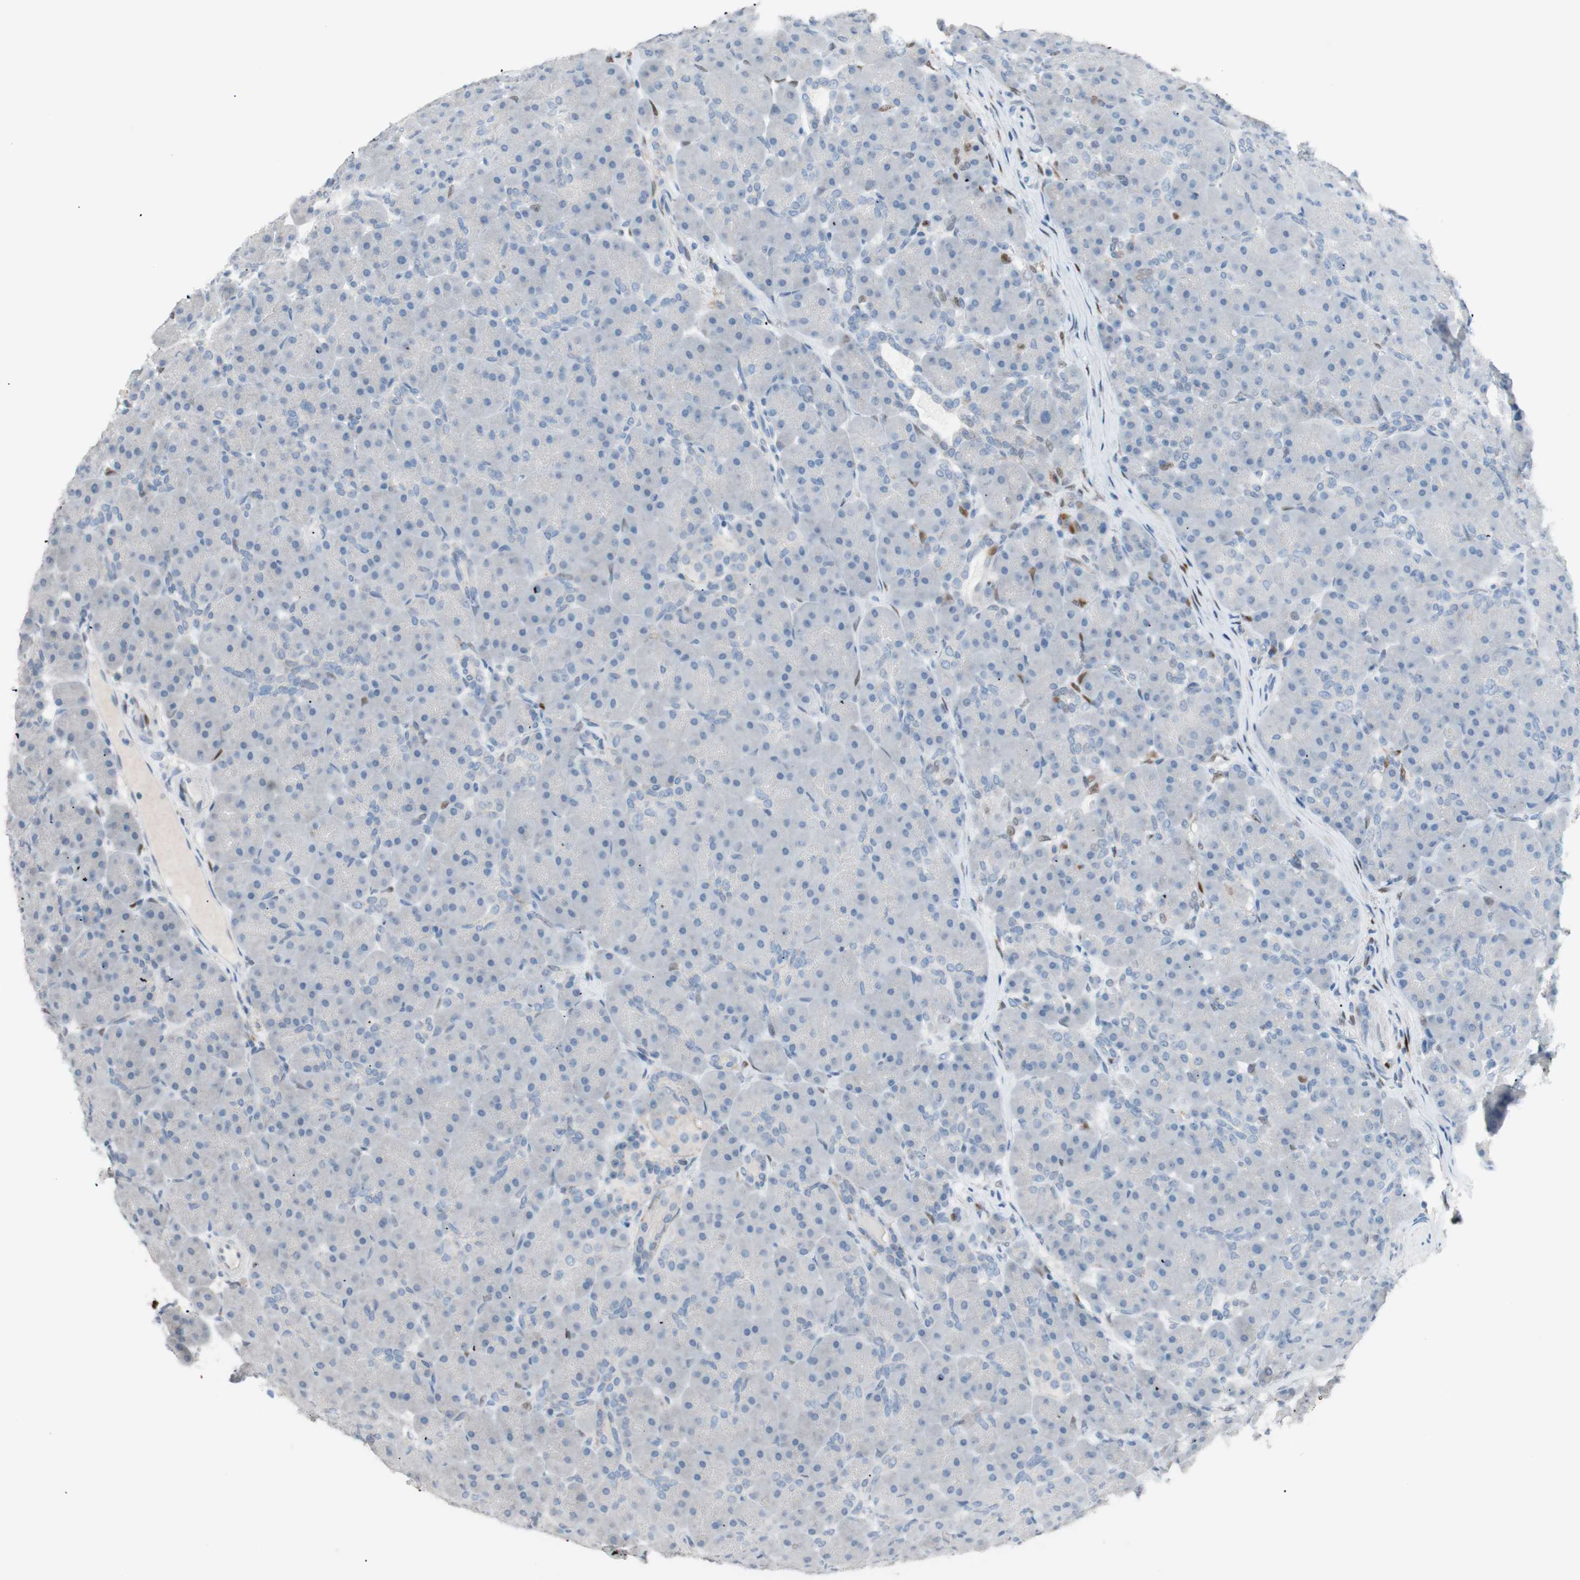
{"staining": {"intensity": "negative", "quantity": "none", "location": "none"}, "tissue": "pancreas", "cell_type": "Exocrine glandular cells", "image_type": "normal", "snomed": [{"axis": "morphology", "description": "Normal tissue, NOS"}, {"axis": "topography", "description": "Pancreas"}], "caption": "Micrograph shows no significant protein positivity in exocrine glandular cells of benign pancreas.", "gene": "FOSL1", "patient": {"sex": "male", "age": 66}}